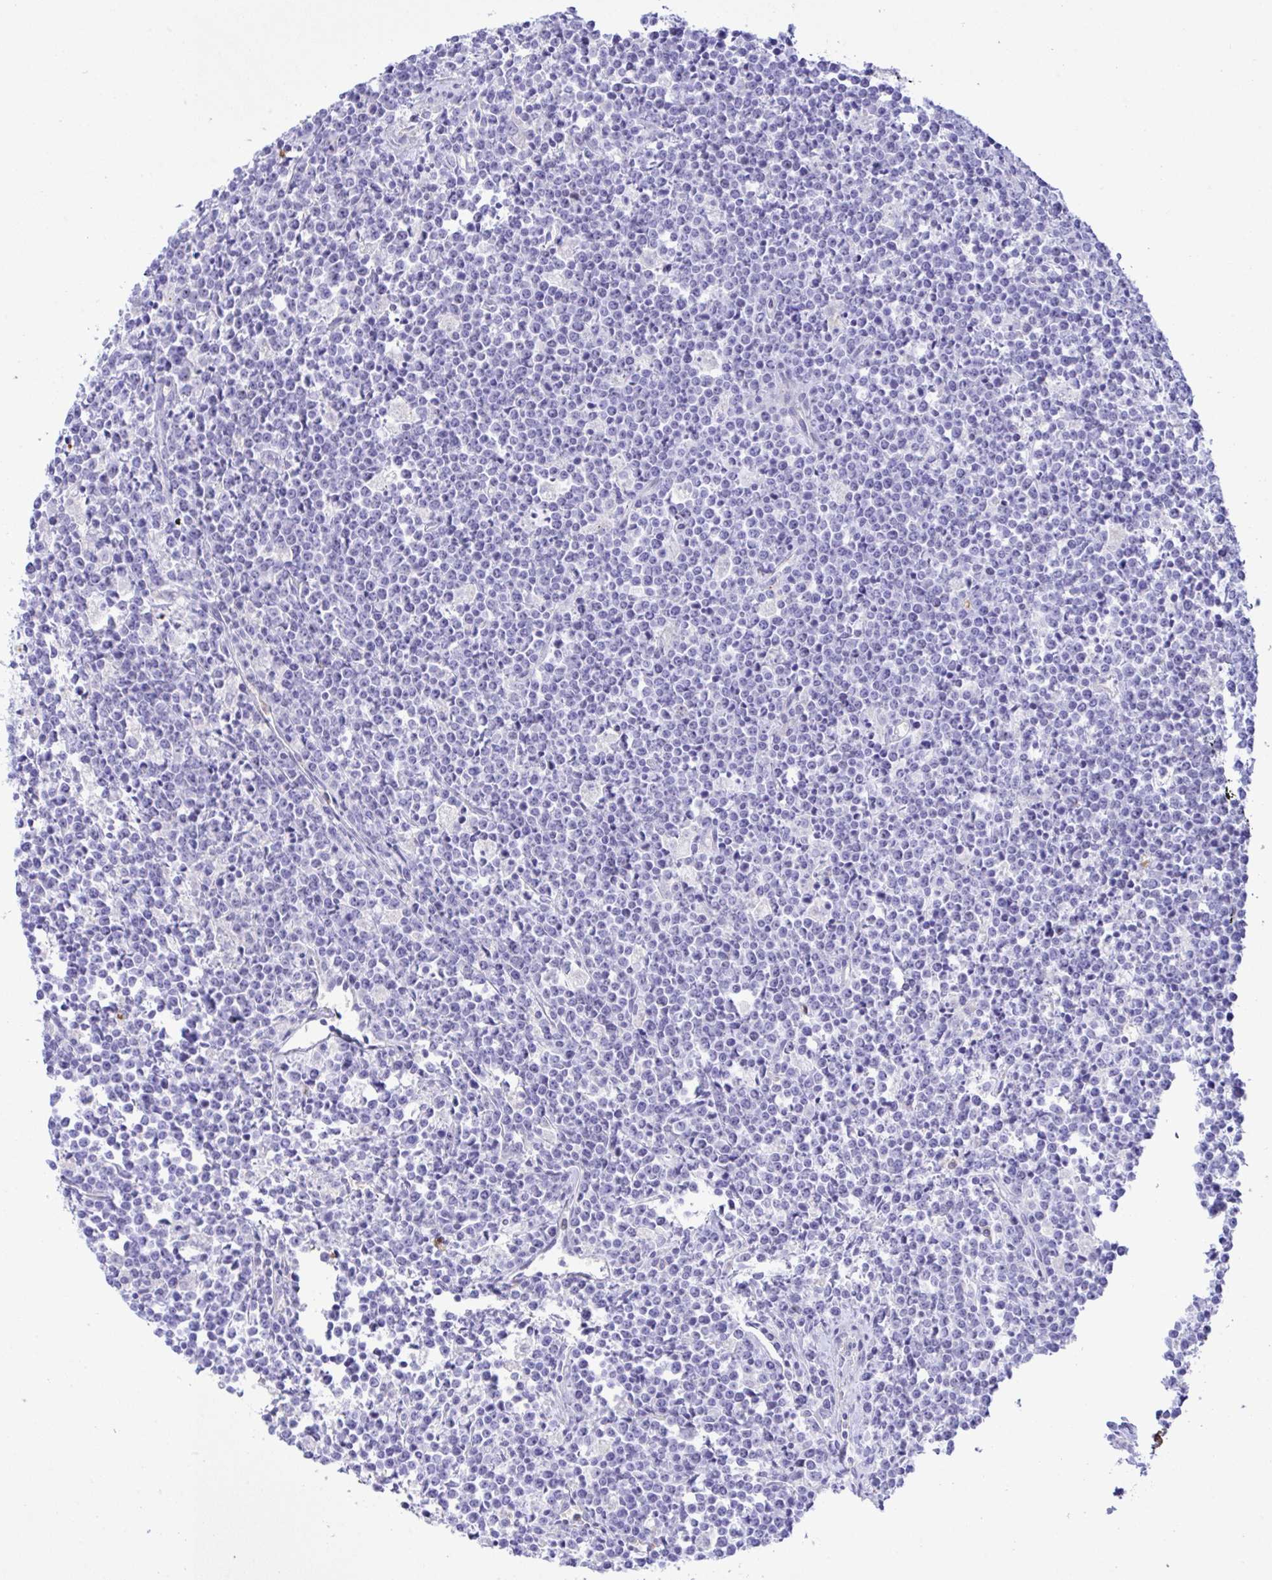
{"staining": {"intensity": "negative", "quantity": "none", "location": "none"}, "tissue": "lymphoma", "cell_type": "Tumor cells", "image_type": "cancer", "snomed": [{"axis": "morphology", "description": "Malignant lymphoma, non-Hodgkin's type, High grade"}, {"axis": "topography", "description": "Small intestine"}], "caption": "Lymphoma was stained to show a protein in brown. There is no significant expression in tumor cells. The staining was performed using DAB to visualize the protein expression in brown, while the nuclei were stained in blue with hematoxylin (Magnification: 20x).", "gene": "ZNF221", "patient": {"sex": "female", "age": 56}}